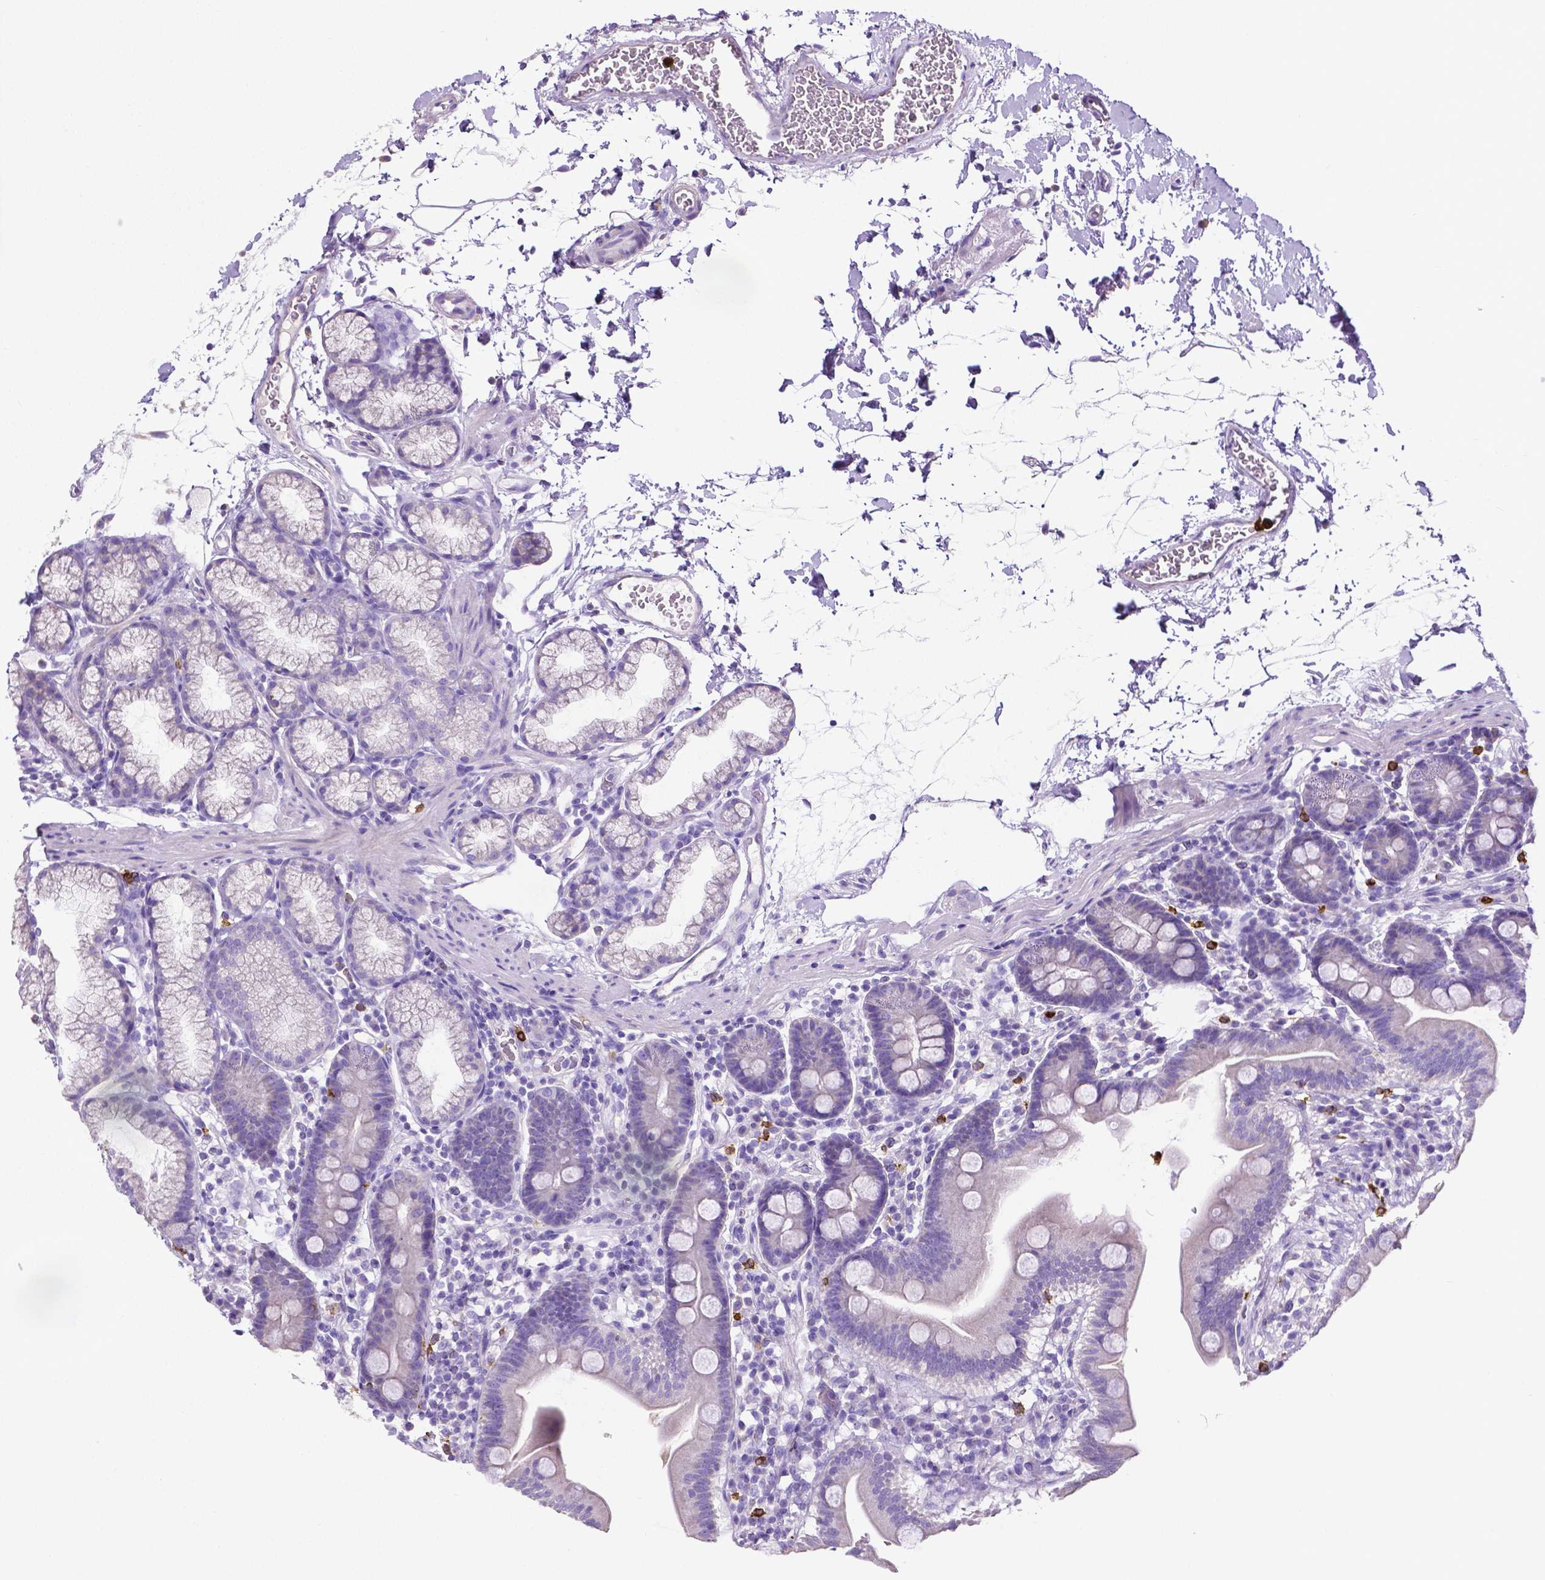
{"staining": {"intensity": "negative", "quantity": "none", "location": "none"}, "tissue": "duodenum", "cell_type": "Glandular cells", "image_type": "normal", "snomed": [{"axis": "morphology", "description": "Normal tissue, NOS"}, {"axis": "topography", "description": "Pancreas"}, {"axis": "topography", "description": "Duodenum"}], "caption": "DAB (3,3'-diaminobenzidine) immunohistochemical staining of normal duodenum demonstrates no significant expression in glandular cells. (Stains: DAB immunohistochemistry (IHC) with hematoxylin counter stain, Microscopy: brightfield microscopy at high magnification).", "gene": "MMP9", "patient": {"sex": "male", "age": 59}}